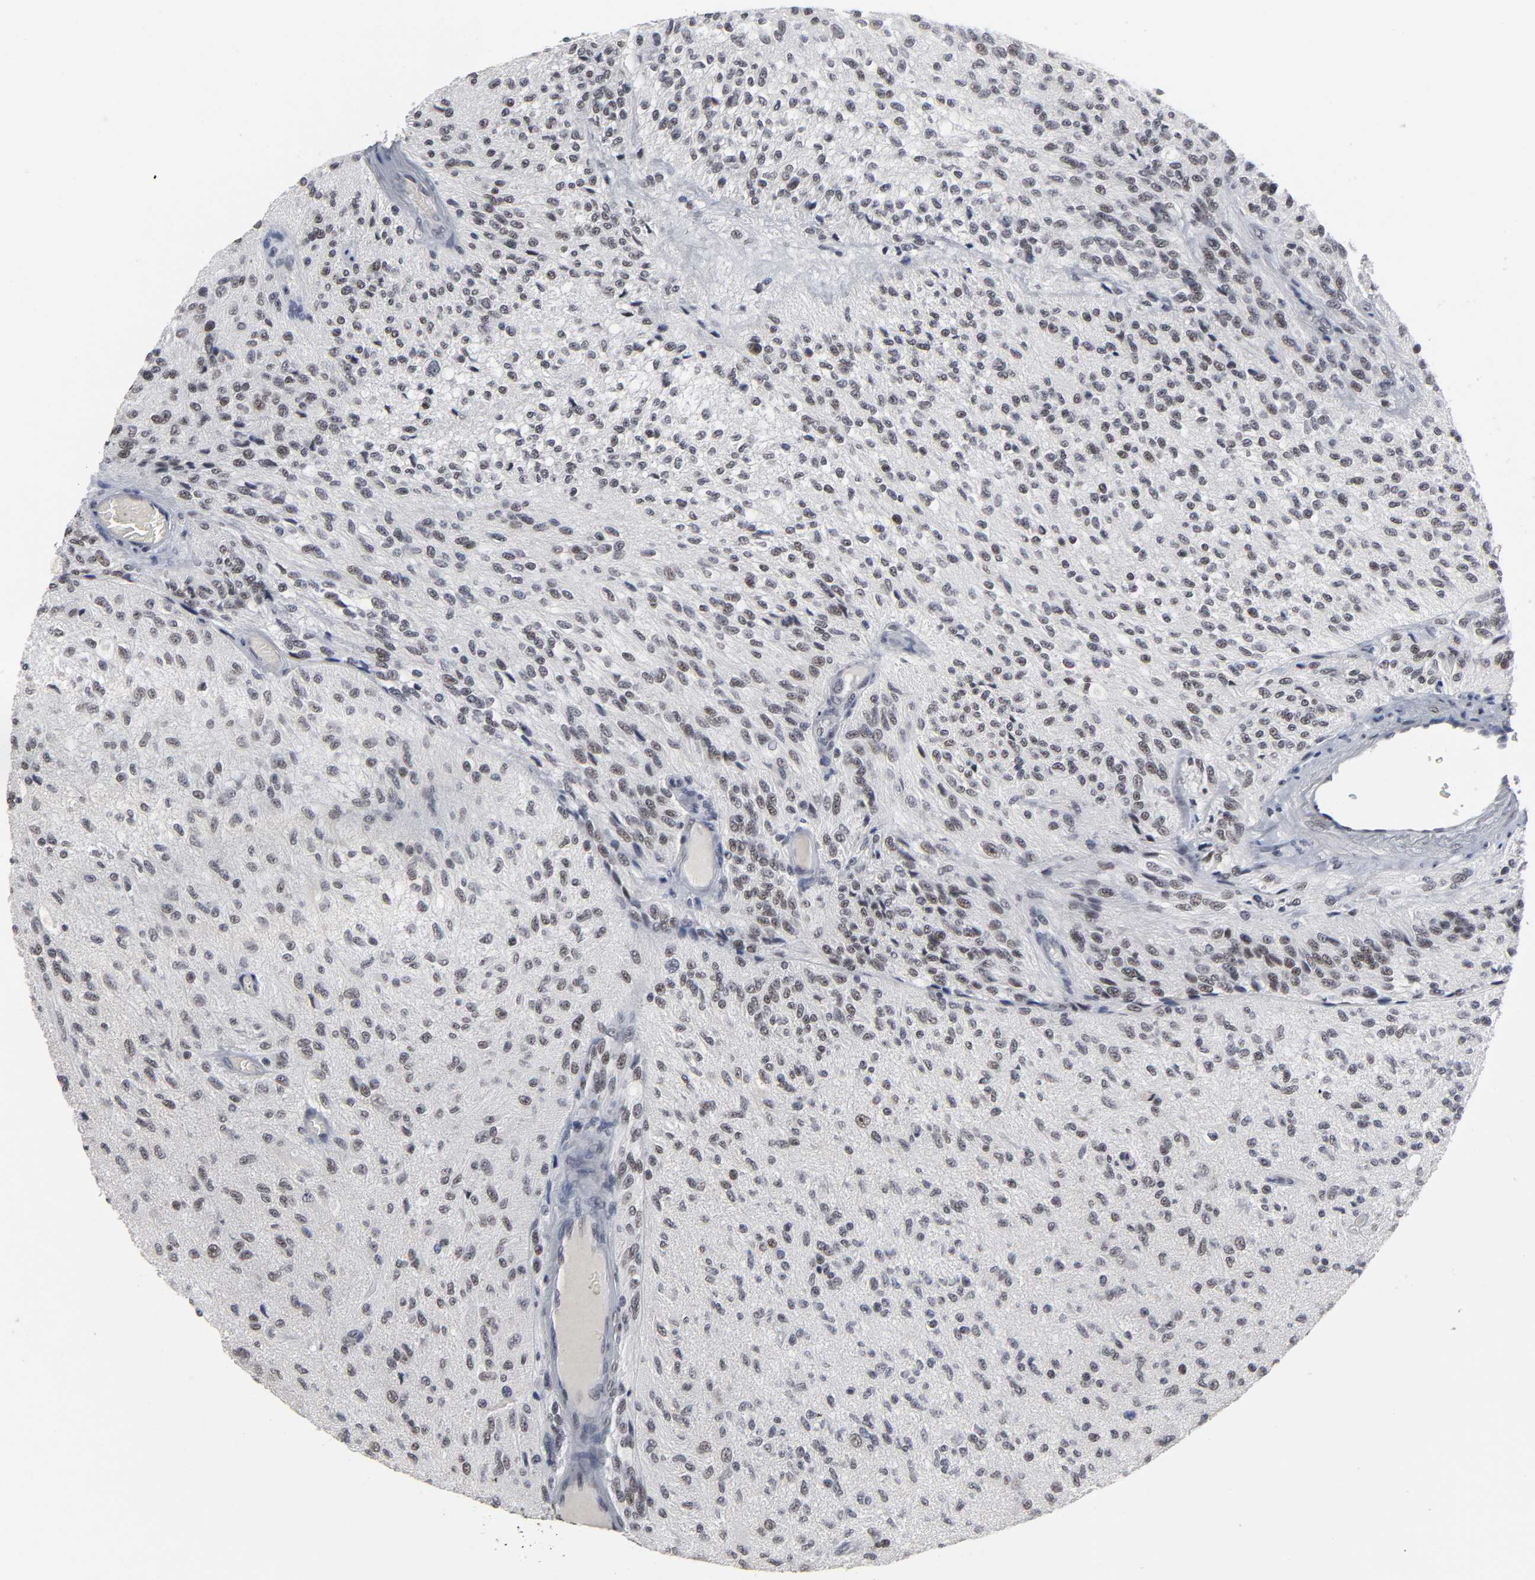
{"staining": {"intensity": "weak", "quantity": "<25%", "location": "nuclear"}, "tissue": "glioma", "cell_type": "Tumor cells", "image_type": "cancer", "snomed": [{"axis": "morphology", "description": "Normal tissue, NOS"}, {"axis": "morphology", "description": "Glioma, malignant, High grade"}, {"axis": "topography", "description": "Cerebral cortex"}], "caption": "Tumor cells show no significant staining in high-grade glioma (malignant).", "gene": "TRIM33", "patient": {"sex": "male", "age": 77}}